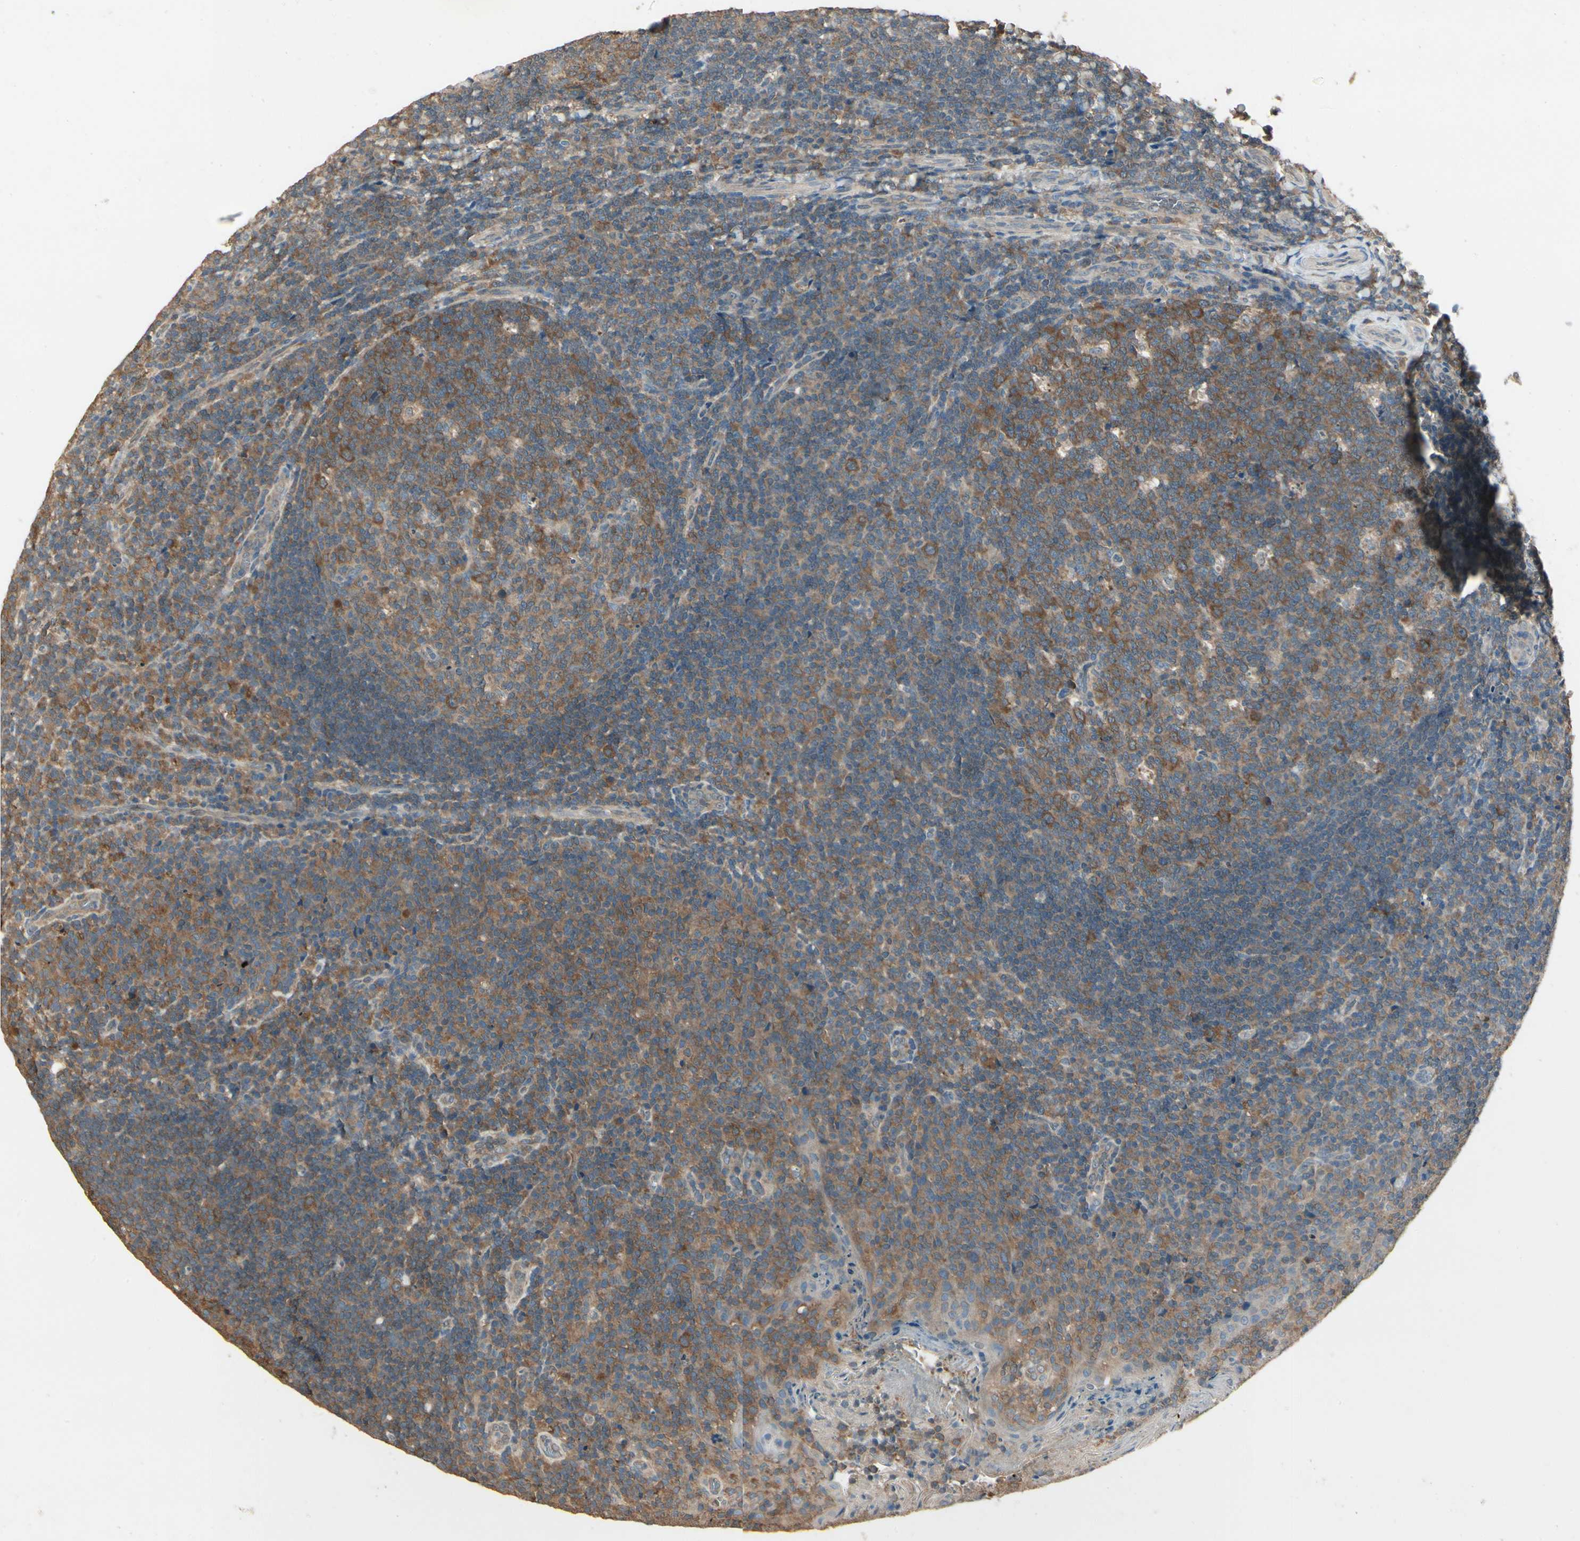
{"staining": {"intensity": "strong", "quantity": ">75%", "location": "cytoplasmic/membranous"}, "tissue": "tonsil", "cell_type": "Germinal center cells", "image_type": "normal", "snomed": [{"axis": "morphology", "description": "Normal tissue, NOS"}, {"axis": "topography", "description": "Tonsil"}], "caption": "Unremarkable tonsil displays strong cytoplasmic/membranous staining in approximately >75% of germinal center cells.", "gene": "CCT7", "patient": {"sex": "male", "age": 17}}